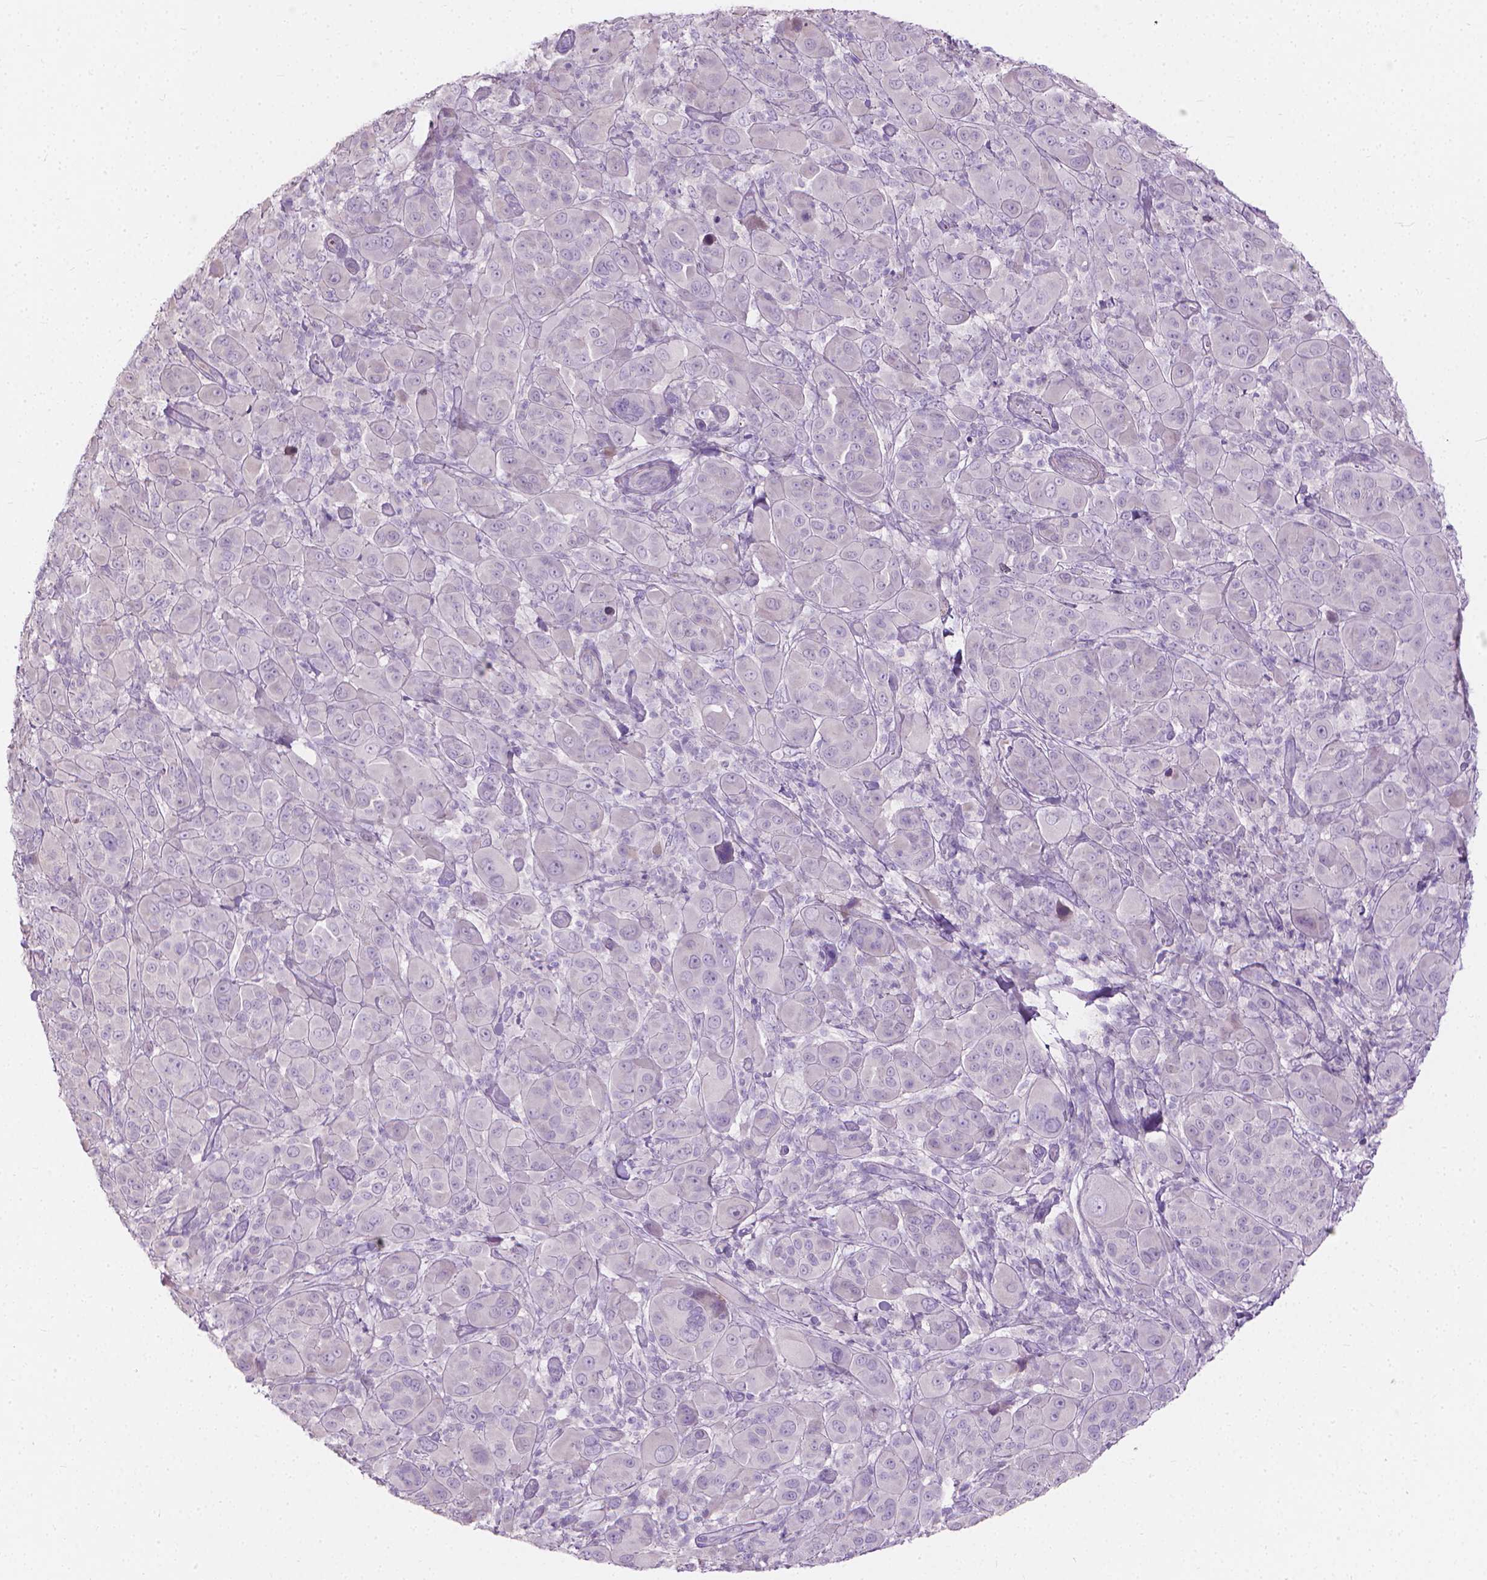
{"staining": {"intensity": "negative", "quantity": "none", "location": "none"}, "tissue": "melanoma", "cell_type": "Tumor cells", "image_type": "cancer", "snomed": [{"axis": "morphology", "description": "Malignant melanoma, NOS"}, {"axis": "topography", "description": "Skin"}], "caption": "DAB immunohistochemical staining of human malignant melanoma reveals no significant expression in tumor cells. (DAB (3,3'-diaminobenzidine) IHC with hematoxylin counter stain).", "gene": "CABCOCO1", "patient": {"sex": "female", "age": 87}}